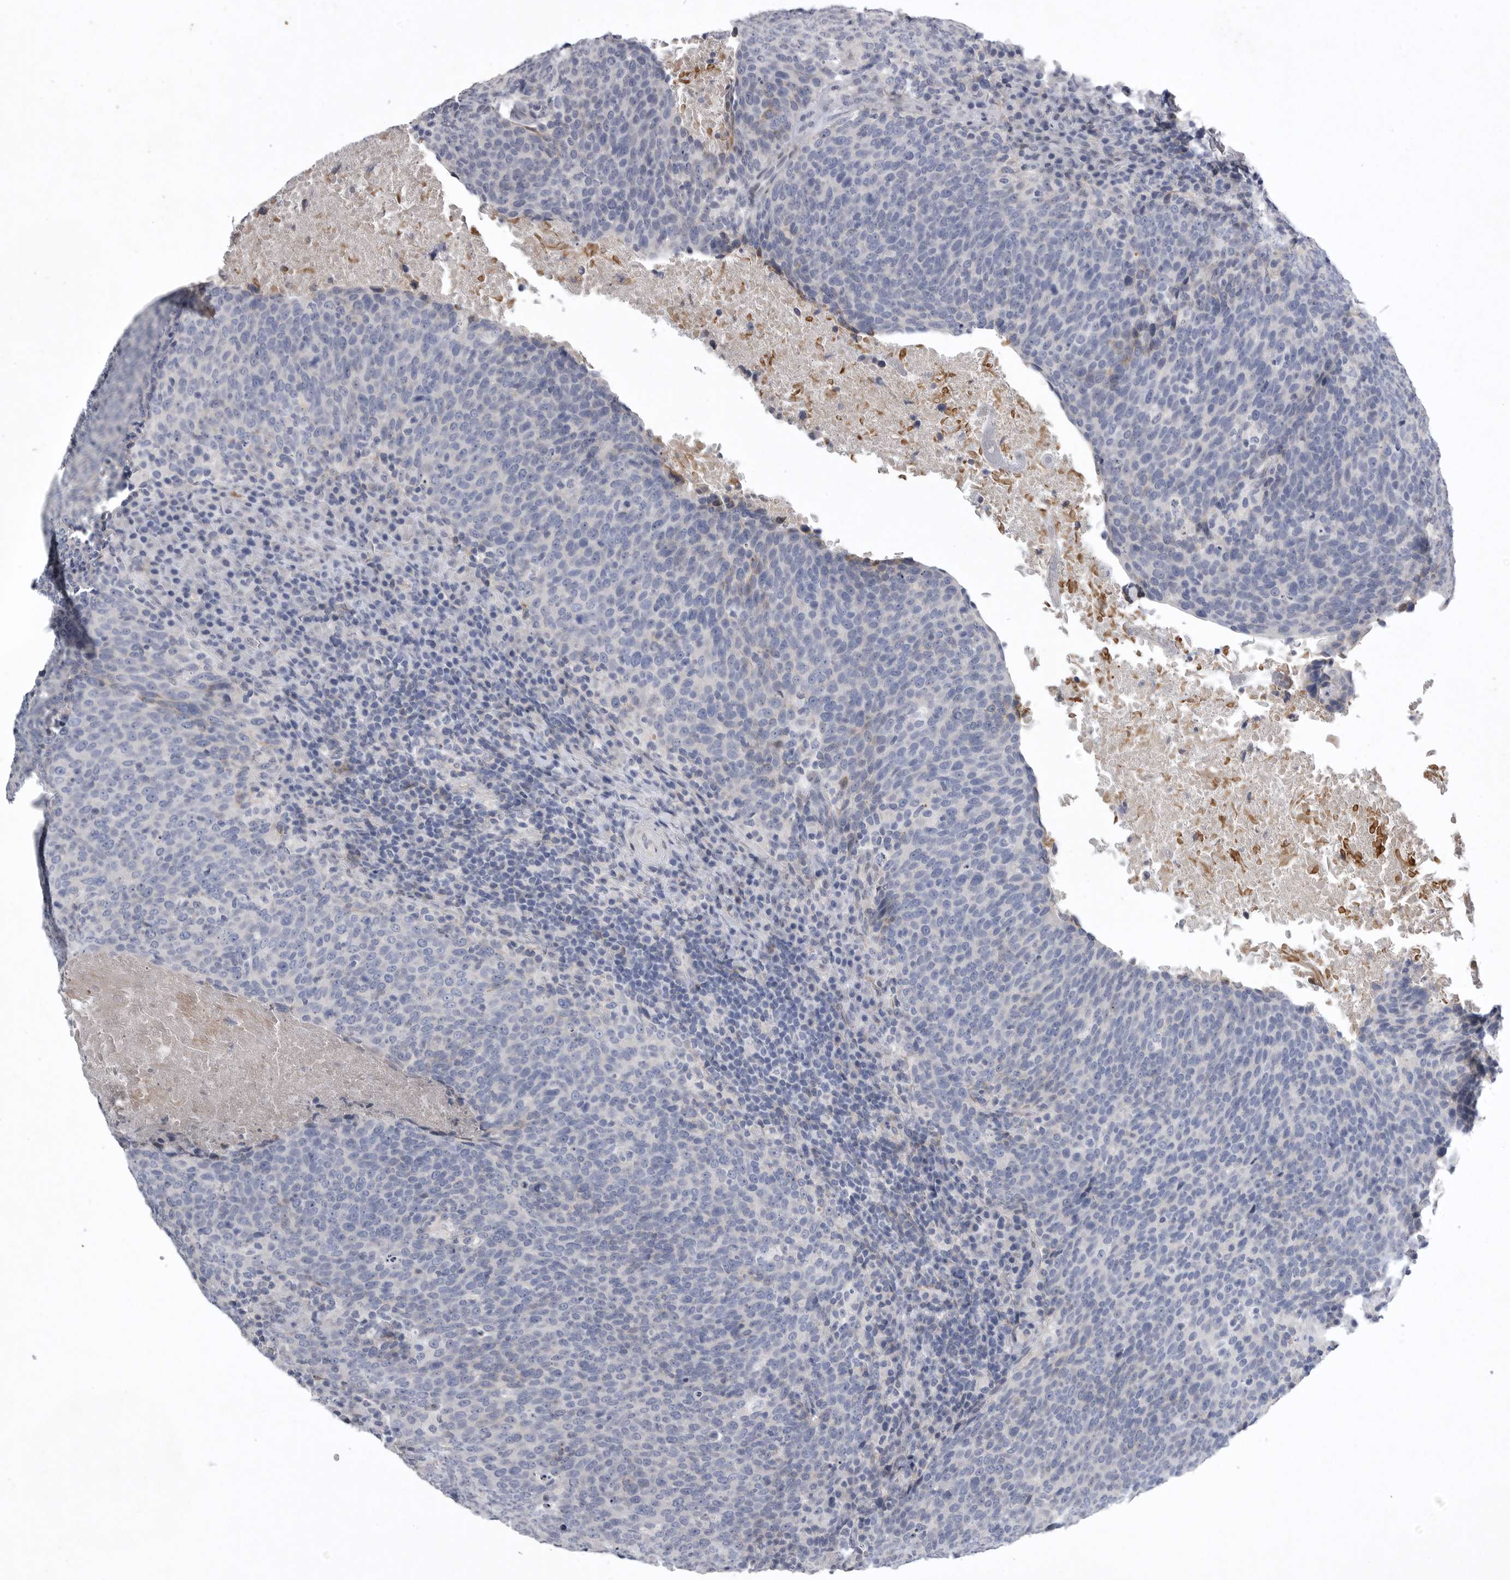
{"staining": {"intensity": "negative", "quantity": "none", "location": "none"}, "tissue": "head and neck cancer", "cell_type": "Tumor cells", "image_type": "cancer", "snomed": [{"axis": "morphology", "description": "Squamous cell carcinoma, NOS"}, {"axis": "morphology", "description": "Squamous cell carcinoma, metastatic, NOS"}, {"axis": "topography", "description": "Lymph node"}, {"axis": "topography", "description": "Head-Neck"}], "caption": "Immunohistochemical staining of human head and neck squamous cell carcinoma displays no significant positivity in tumor cells.", "gene": "CRP", "patient": {"sex": "male", "age": 62}}